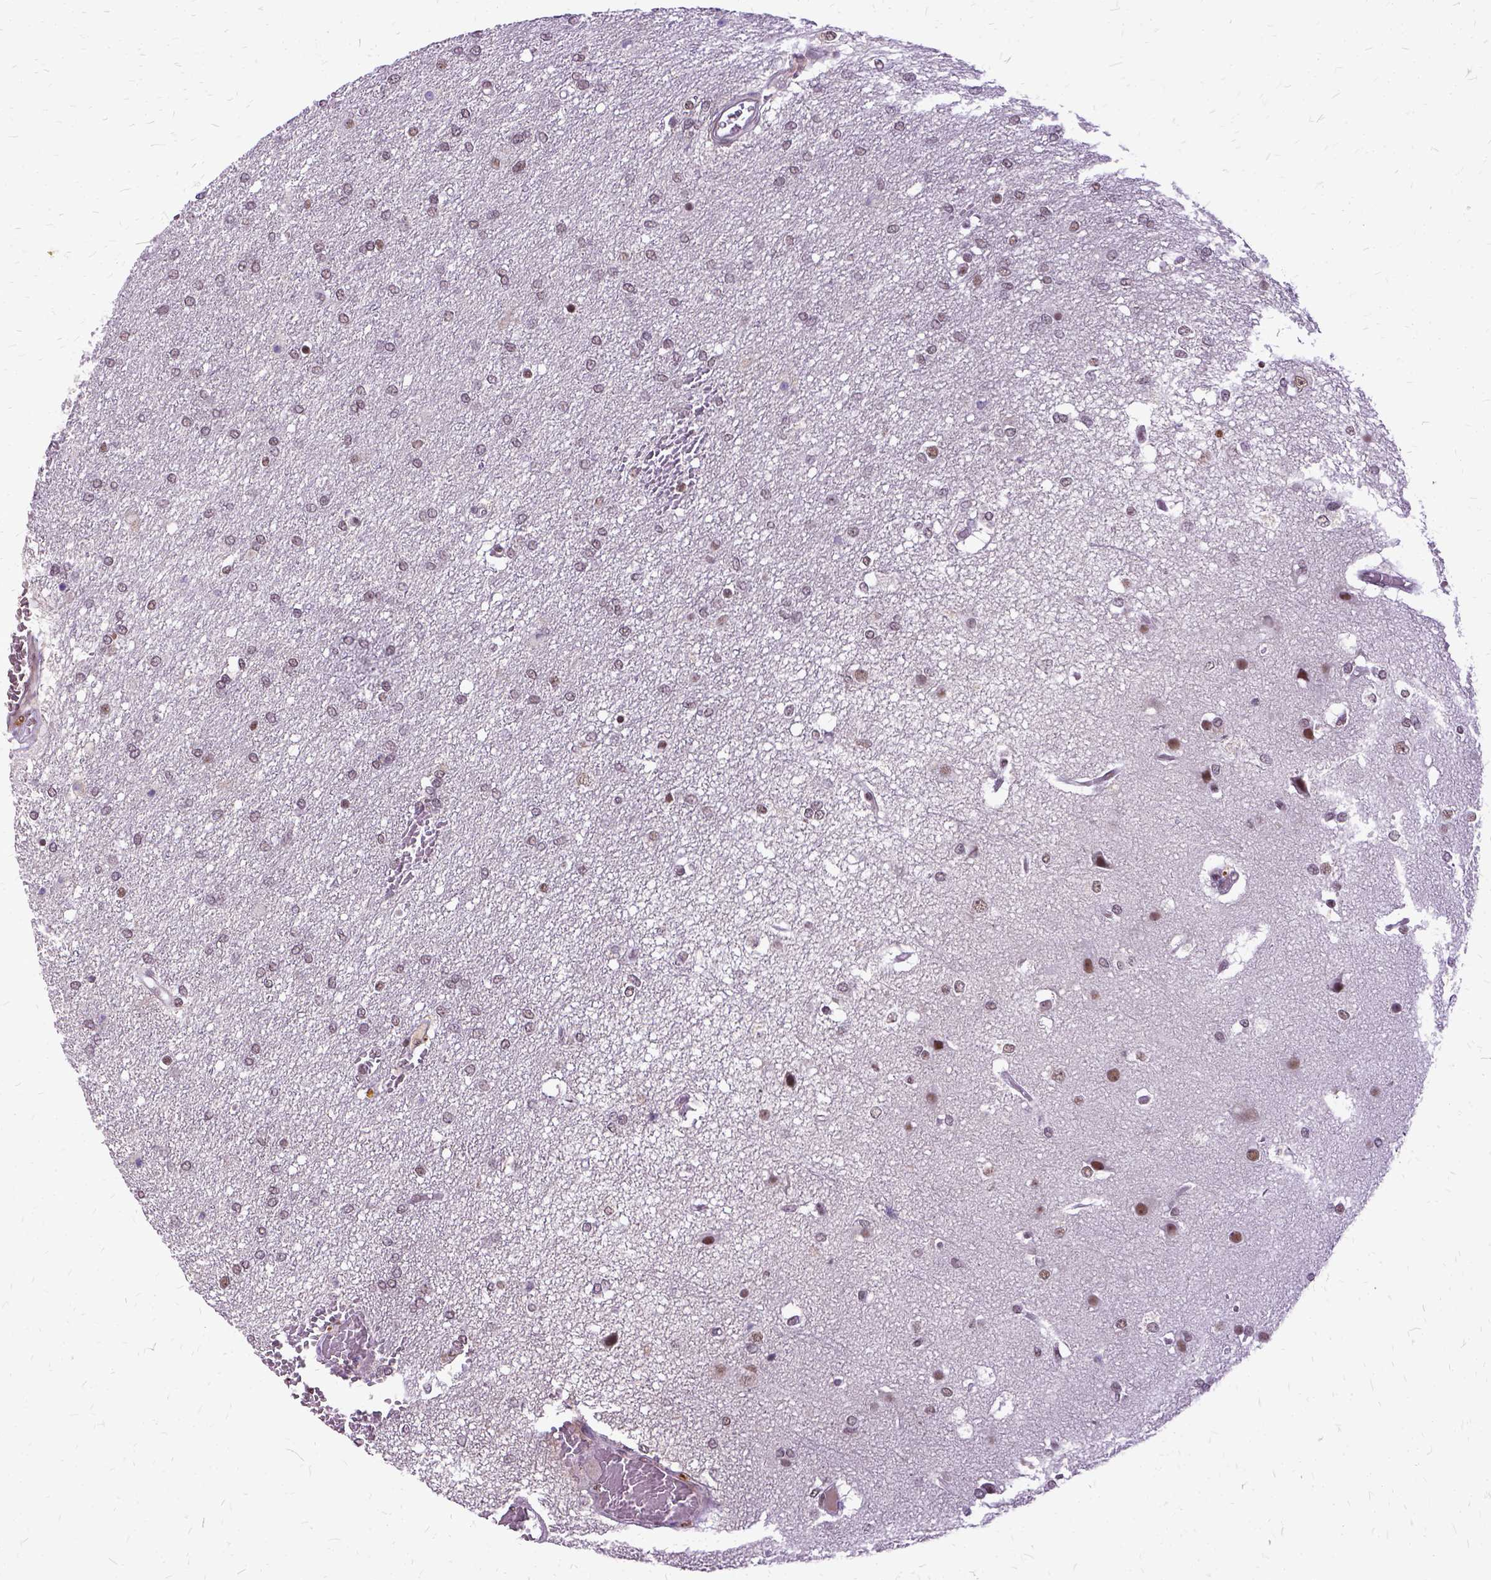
{"staining": {"intensity": "weak", "quantity": "25%-75%", "location": "nuclear"}, "tissue": "glioma", "cell_type": "Tumor cells", "image_type": "cancer", "snomed": [{"axis": "morphology", "description": "Glioma, malignant, High grade"}, {"axis": "topography", "description": "Brain"}], "caption": "This photomicrograph demonstrates glioma stained with IHC to label a protein in brown. The nuclear of tumor cells show weak positivity for the protein. Nuclei are counter-stained blue.", "gene": "SETD1A", "patient": {"sex": "female", "age": 61}}